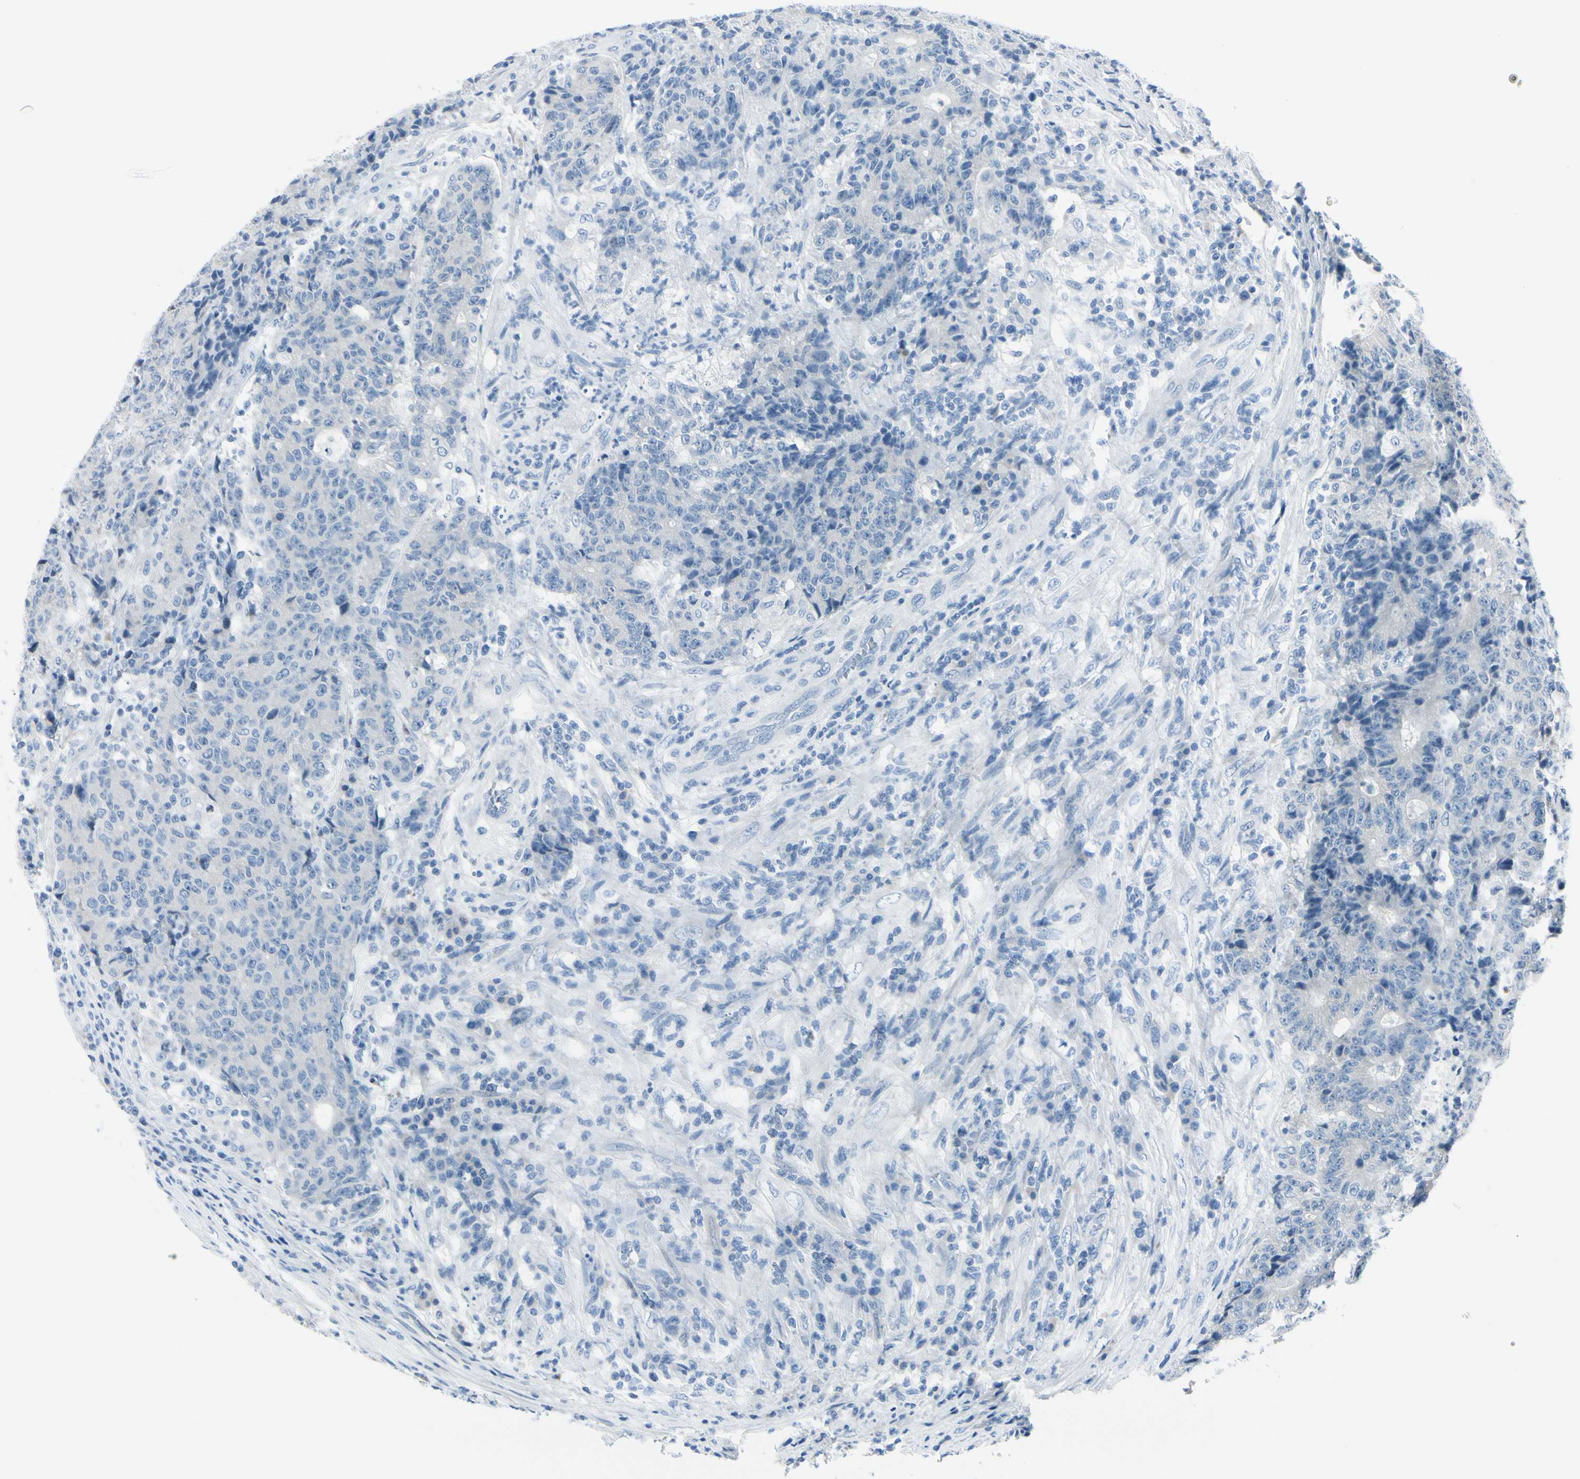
{"staining": {"intensity": "negative", "quantity": "none", "location": "none"}, "tissue": "colorectal cancer", "cell_type": "Tumor cells", "image_type": "cancer", "snomed": [{"axis": "morphology", "description": "Normal tissue, NOS"}, {"axis": "morphology", "description": "Adenocarcinoma, NOS"}, {"axis": "topography", "description": "Colon"}], "caption": "Colorectal cancer stained for a protein using immunohistochemistry reveals no expression tumor cells.", "gene": "PEBP1", "patient": {"sex": "female", "age": 75}}